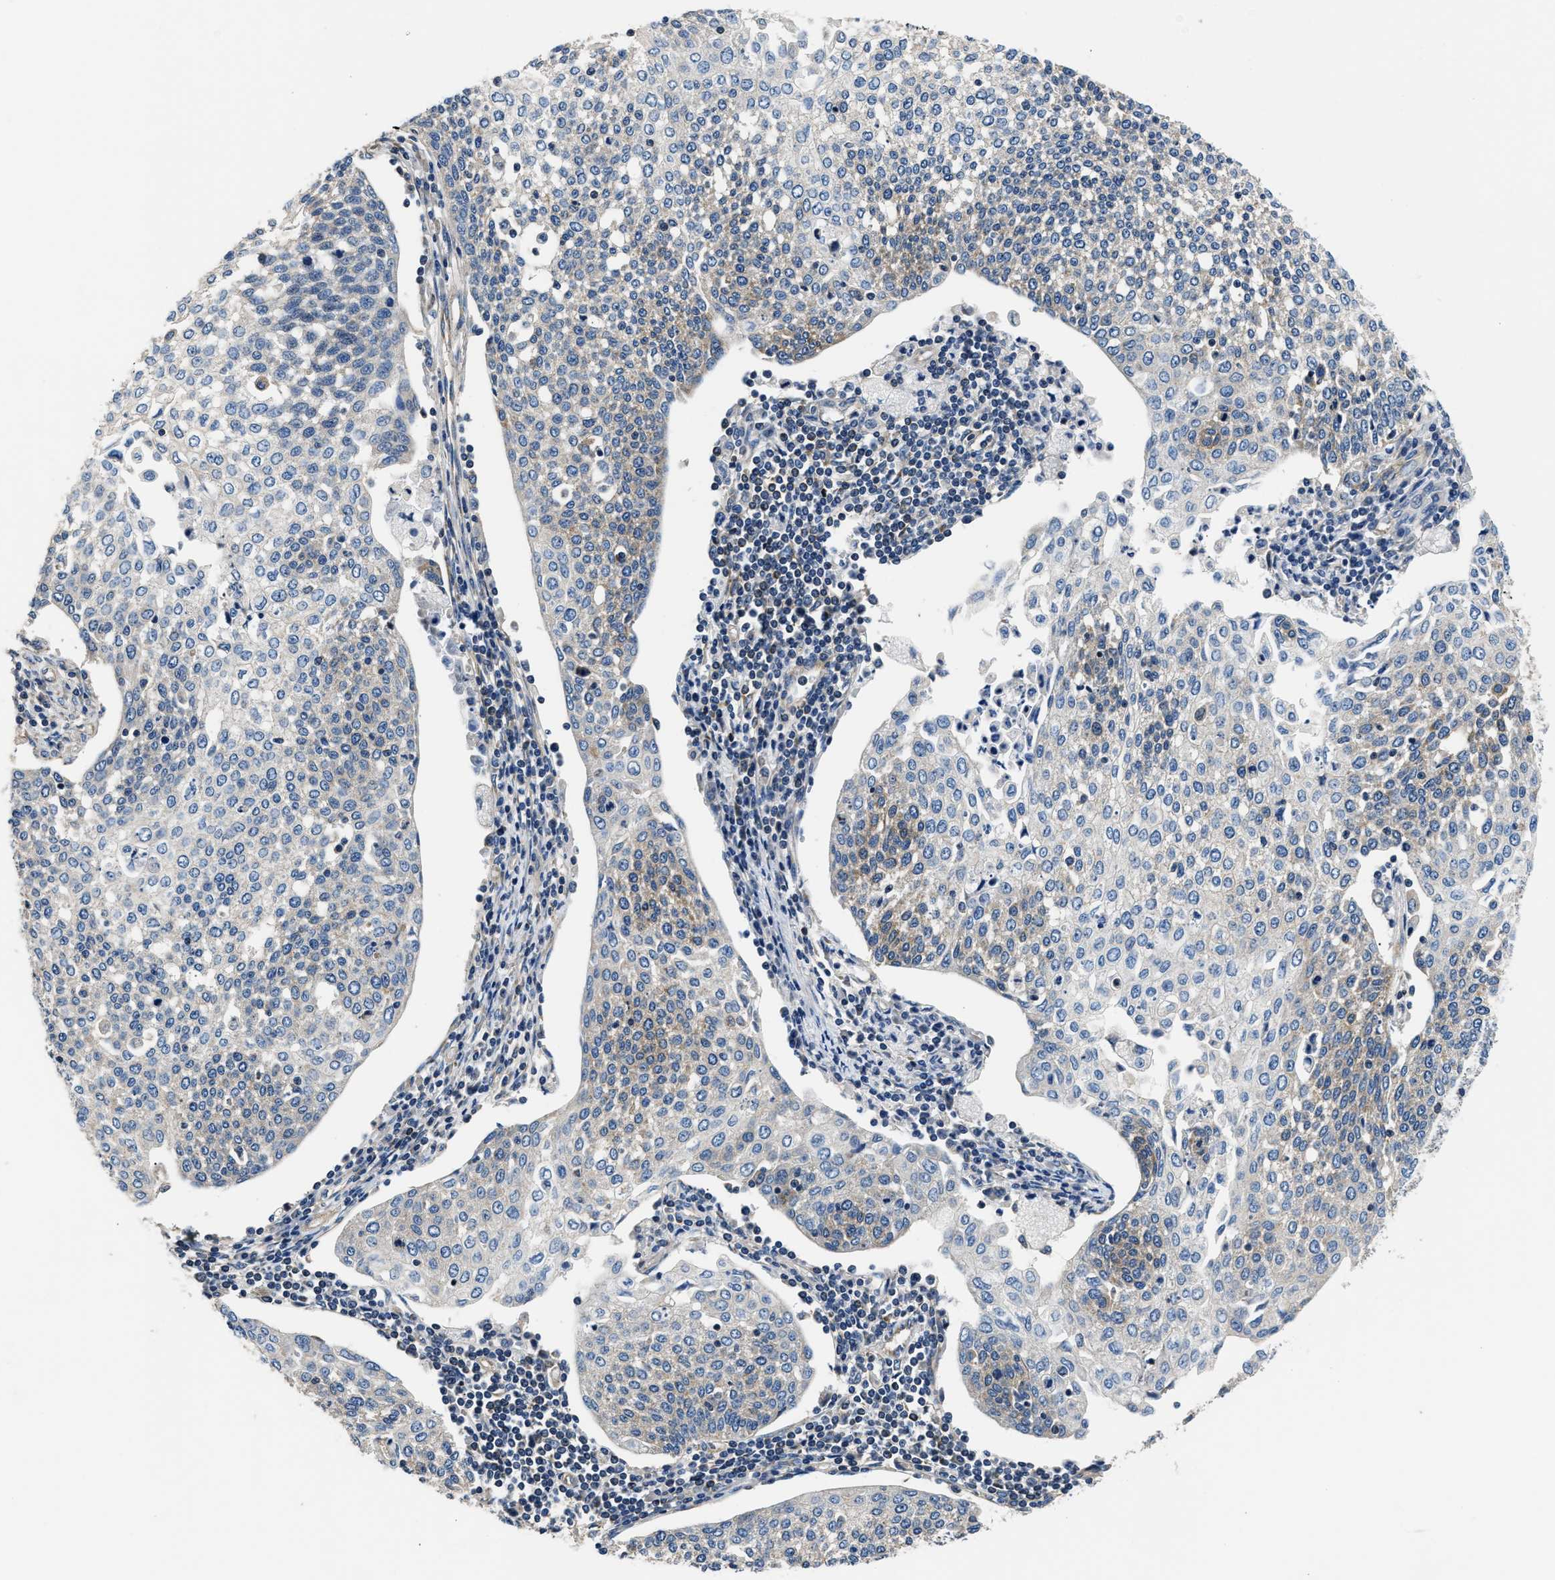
{"staining": {"intensity": "negative", "quantity": "none", "location": "none"}, "tissue": "cervical cancer", "cell_type": "Tumor cells", "image_type": "cancer", "snomed": [{"axis": "morphology", "description": "Squamous cell carcinoma, NOS"}, {"axis": "topography", "description": "Cervix"}], "caption": "Tumor cells are negative for brown protein staining in cervical squamous cell carcinoma. Nuclei are stained in blue.", "gene": "TEX2", "patient": {"sex": "female", "age": 34}}